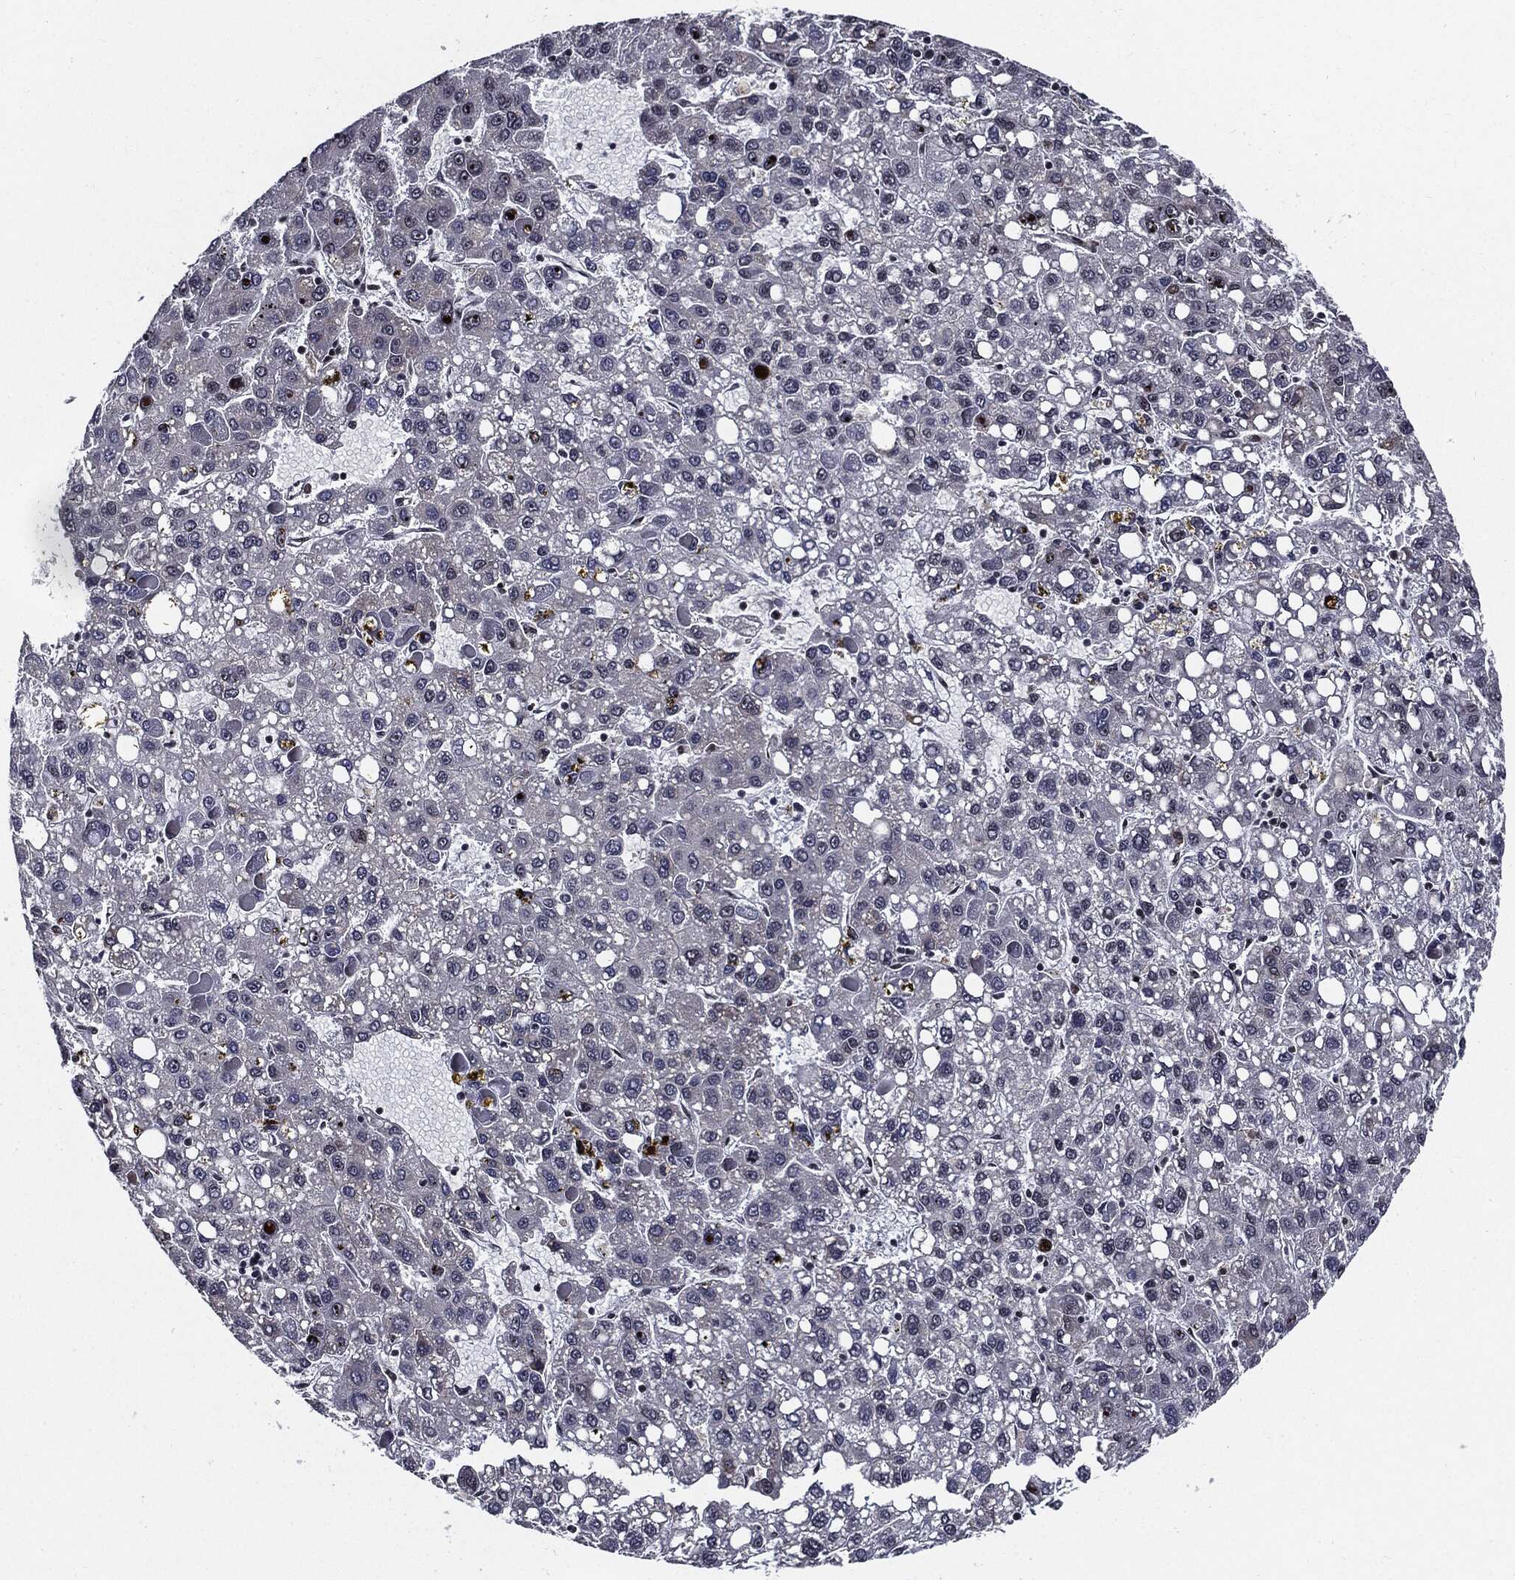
{"staining": {"intensity": "negative", "quantity": "none", "location": "none"}, "tissue": "liver cancer", "cell_type": "Tumor cells", "image_type": "cancer", "snomed": [{"axis": "morphology", "description": "Carcinoma, Hepatocellular, NOS"}, {"axis": "topography", "description": "Liver"}], "caption": "Immunohistochemical staining of human hepatocellular carcinoma (liver) shows no significant expression in tumor cells.", "gene": "ZFP91", "patient": {"sex": "female", "age": 82}}